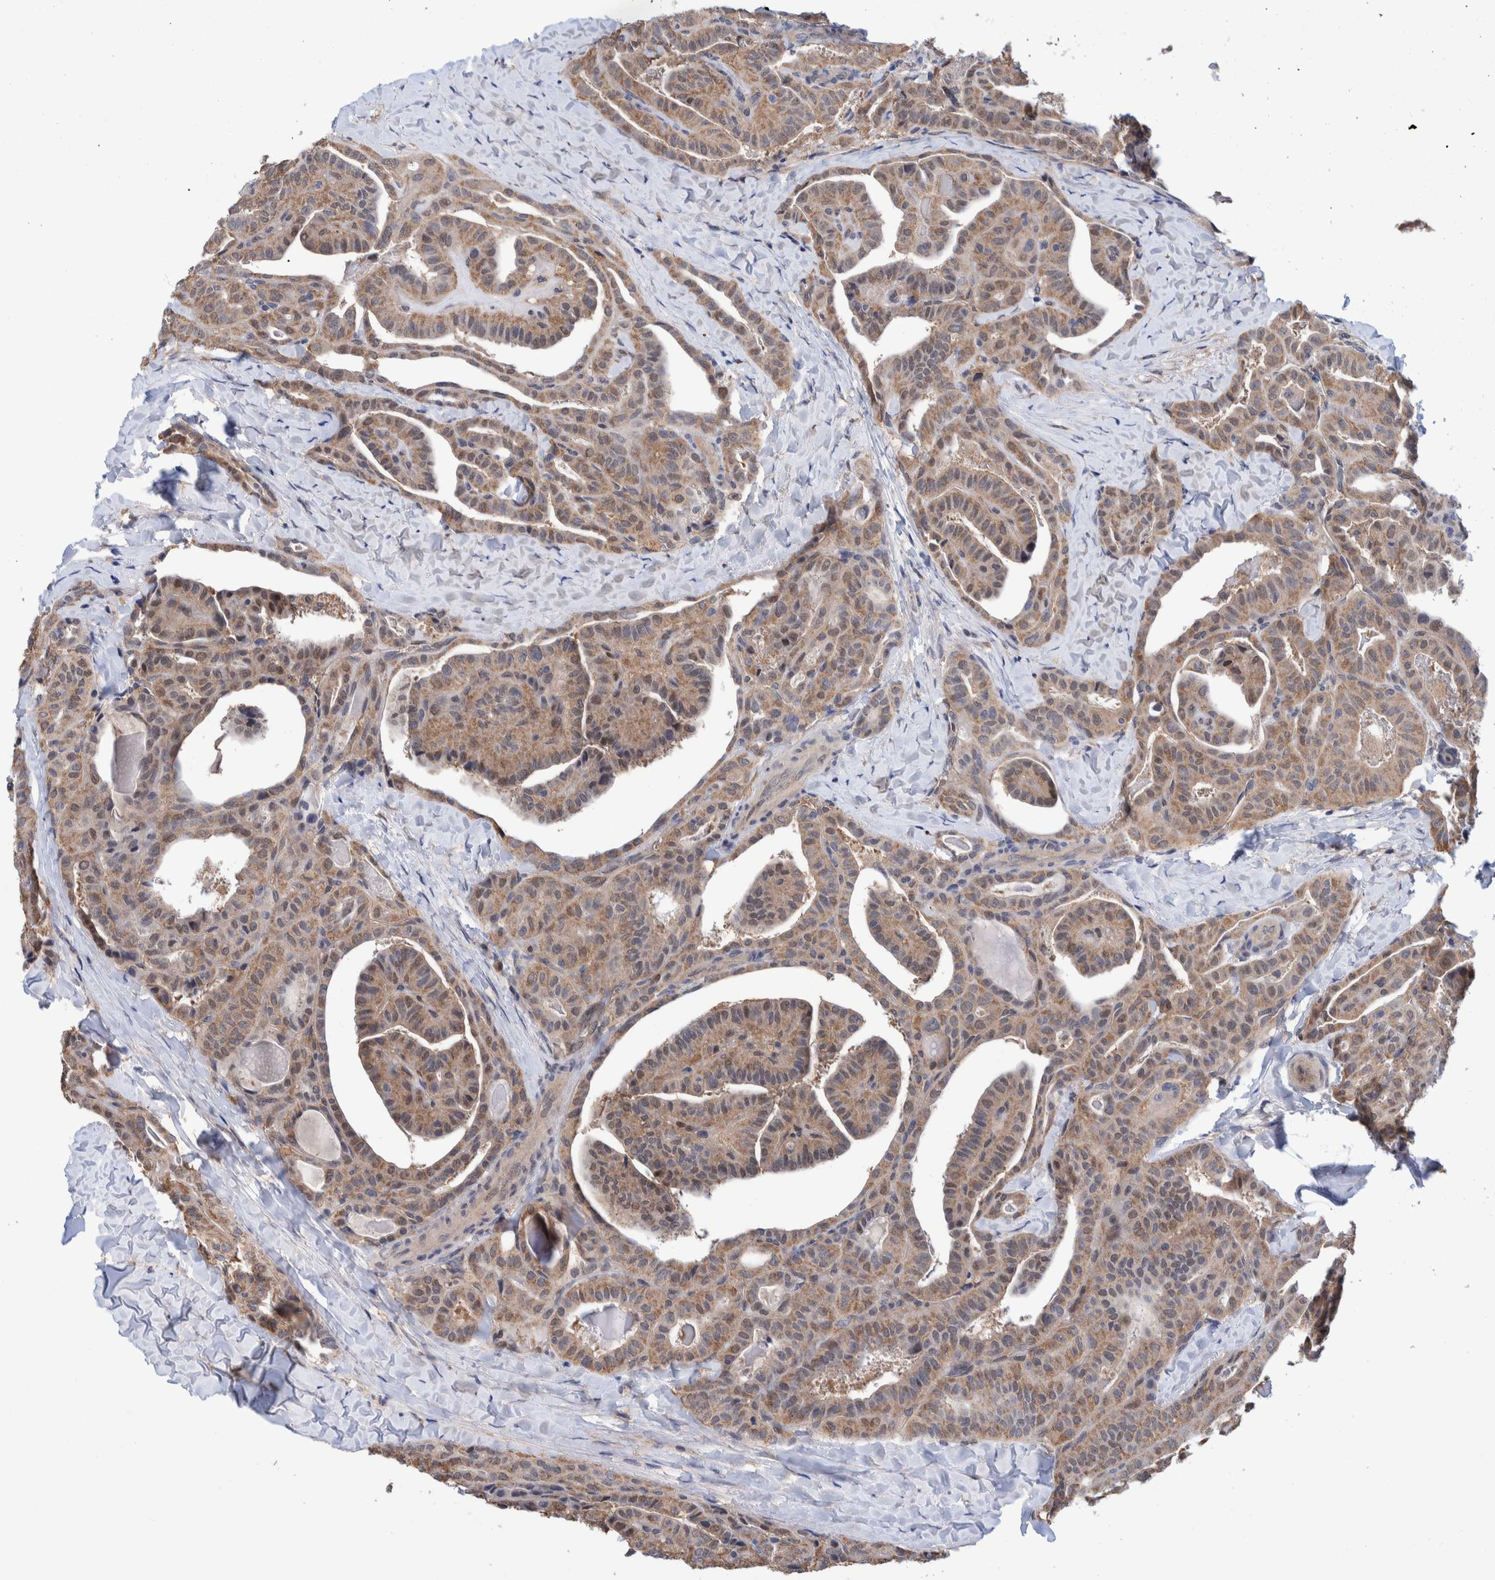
{"staining": {"intensity": "moderate", "quantity": ">75%", "location": "cytoplasmic/membranous,nuclear"}, "tissue": "thyroid cancer", "cell_type": "Tumor cells", "image_type": "cancer", "snomed": [{"axis": "morphology", "description": "Papillary adenocarcinoma, NOS"}, {"axis": "topography", "description": "Thyroid gland"}], "caption": "Tumor cells exhibit medium levels of moderate cytoplasmic/membranous and nuclear expression in about >75% of cells in human papillary adenocarcinoma (thyroid).", "gene": "PFAS", "patient": {"sex": "male", "age": 77}}